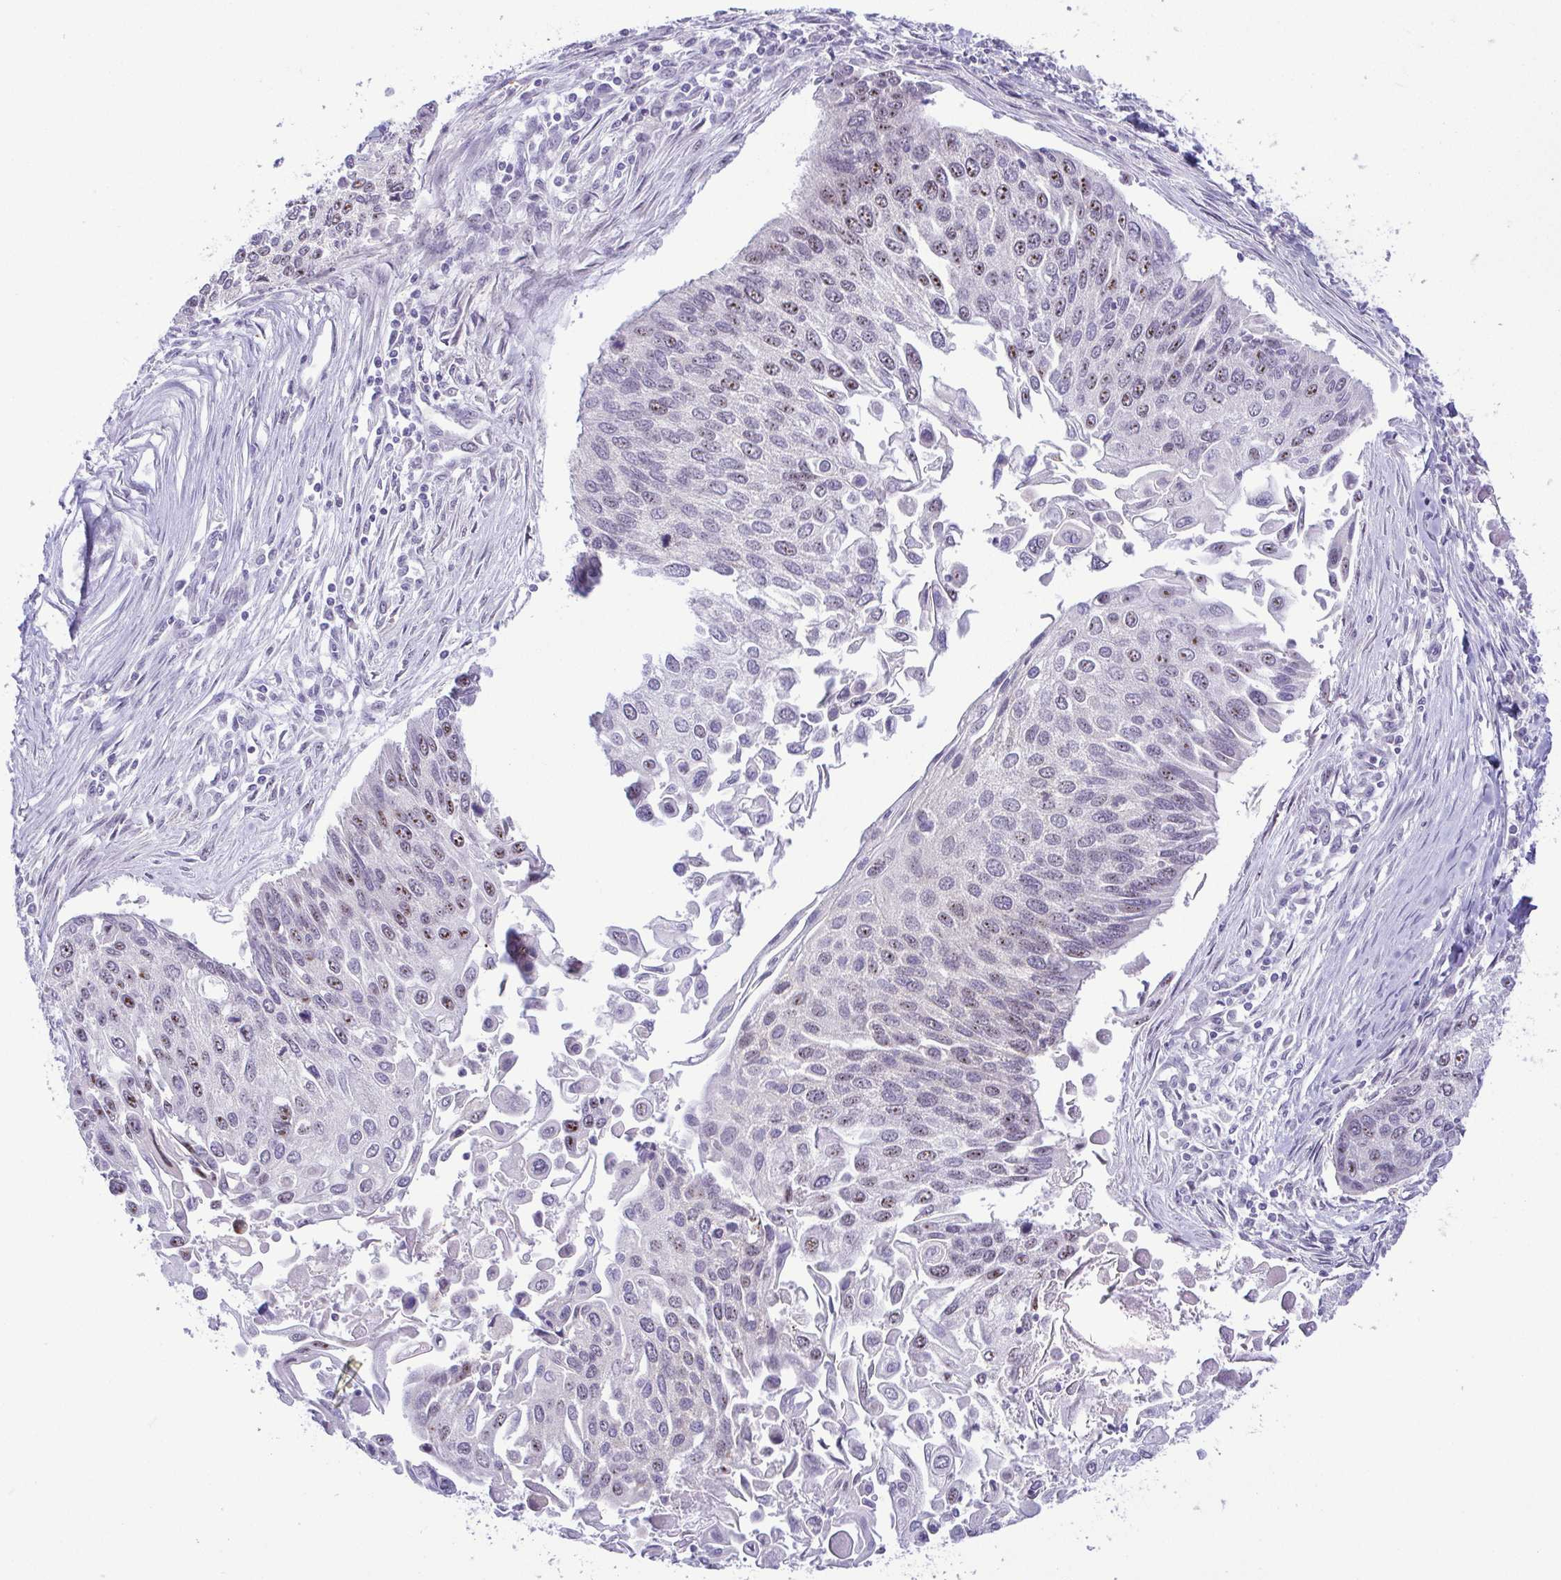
{"staining": {"intensity": "weak", "quantity": "<25%", "location": "nuclear"}, "tissue": "lung cancer", "cell_type": "Tumor cells", "image_type": "cancer", "snomed": [{"axis": "morphology", "description": "Squamous cell carcinoma, NOS"}, {"axis": "morphology", "description": "Squamous cell carcinoma, metastatic, NOS"}, {"axis": "topography", "description": "Lung"}], "caption": "Photomicrograph shows no protein staining in tumor cells of metastatic squamous cell carcinoma (lung) tissue.", "gene": "RSL24D1", "patient": {"sex": "male", "age": 63}}